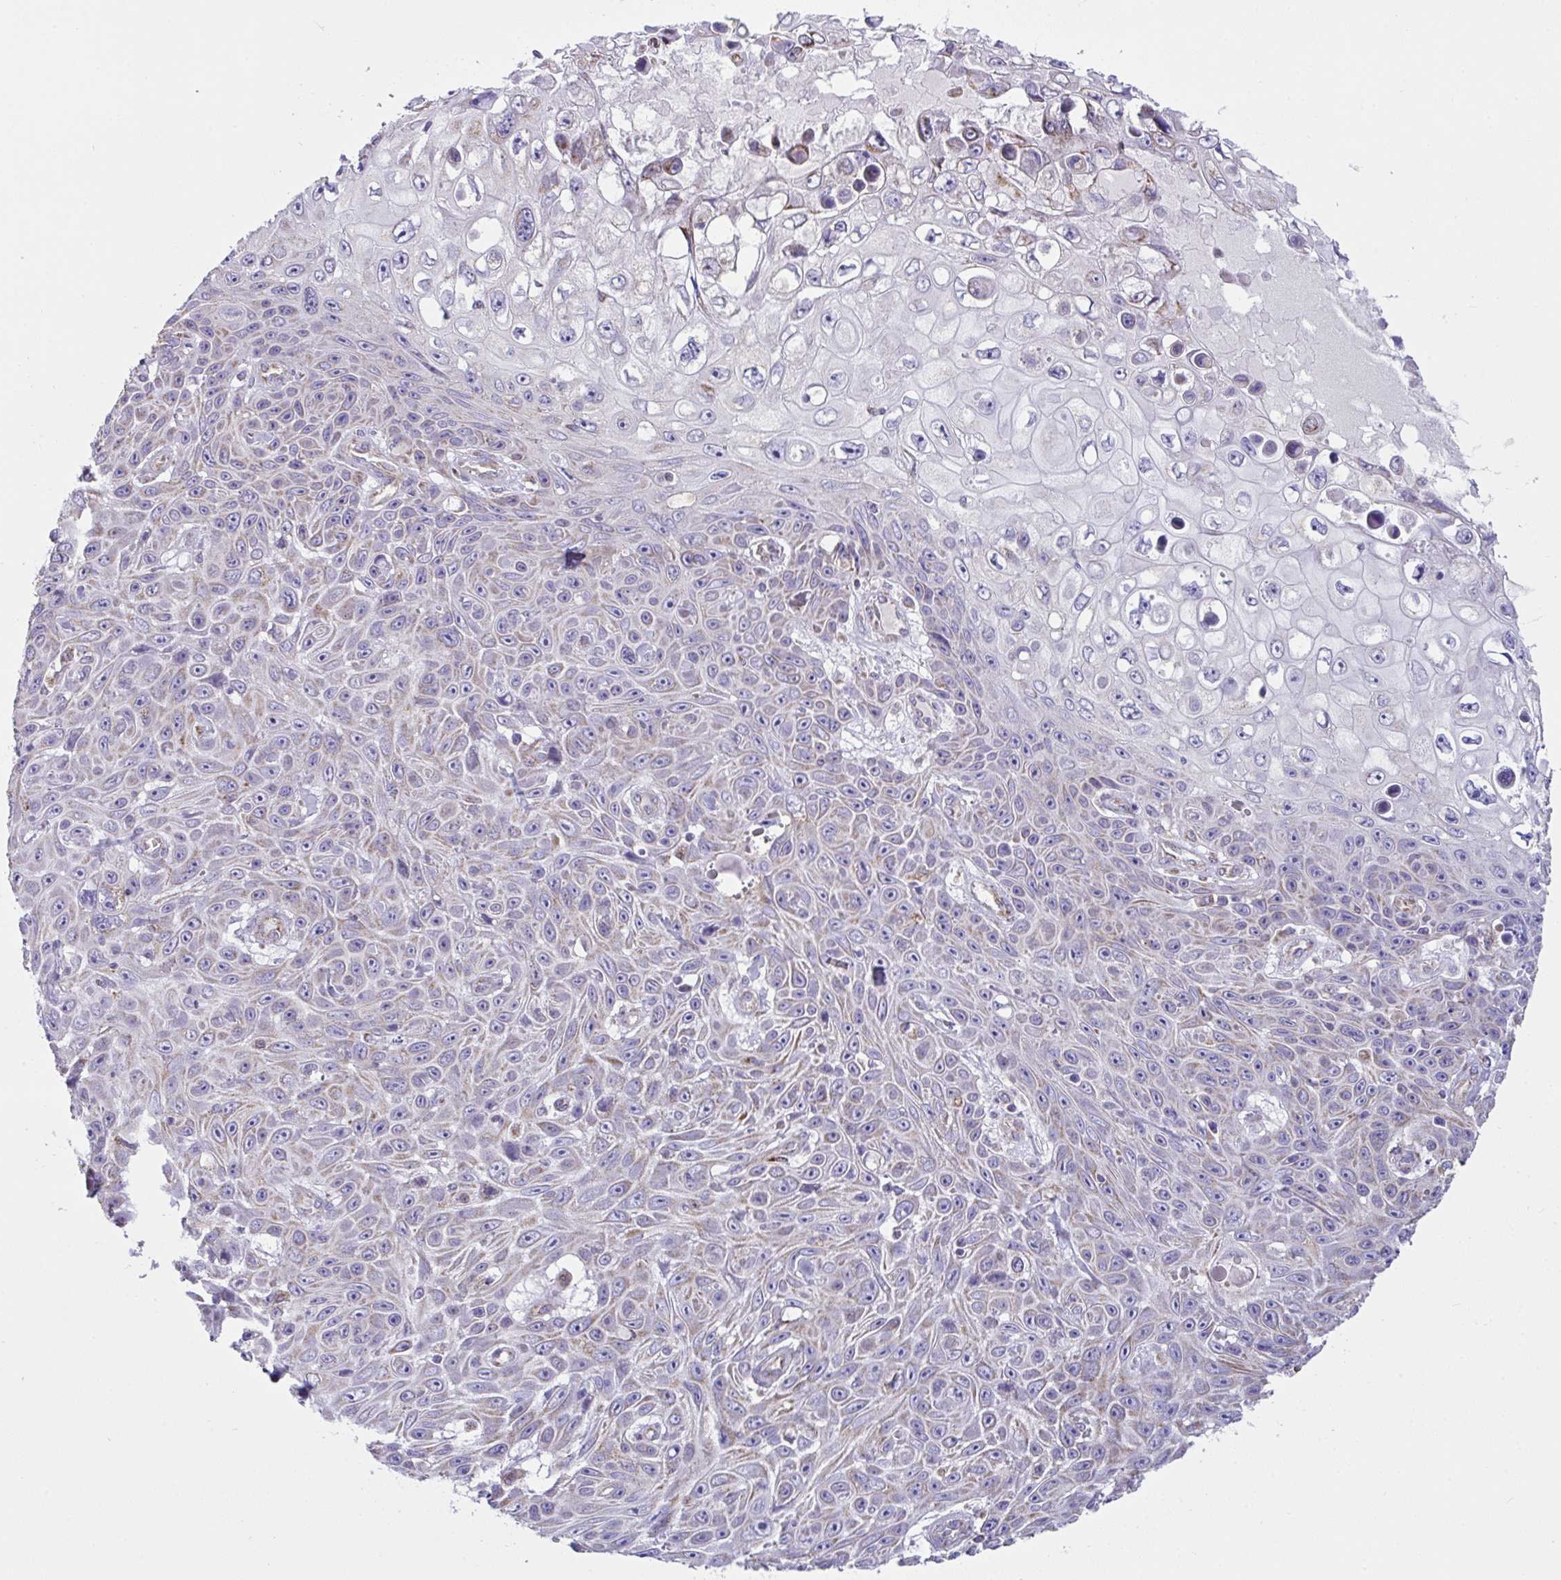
{"staining": {"intensity": "weak", "quantity": "<25%", "location": "cytoplasmic/membranous"}, "tissue": "skin cancer", "cell_type": "Tumor cells", "image_type": "cancer", "snomed": [{"axis": "morphology", "description": "Squamous cell carcinoma, NOS"}, {"axis": "topography", "description": "Skin"}], "caption": "Immunohistochemistry micrograph of neoplastic tissue: human skin squamous cell carcinoma stained with DAB exhibits no significant protein expression in tumor cells.", "gene": "DOK7", "patient": {"sex": "male", "age": 82}}